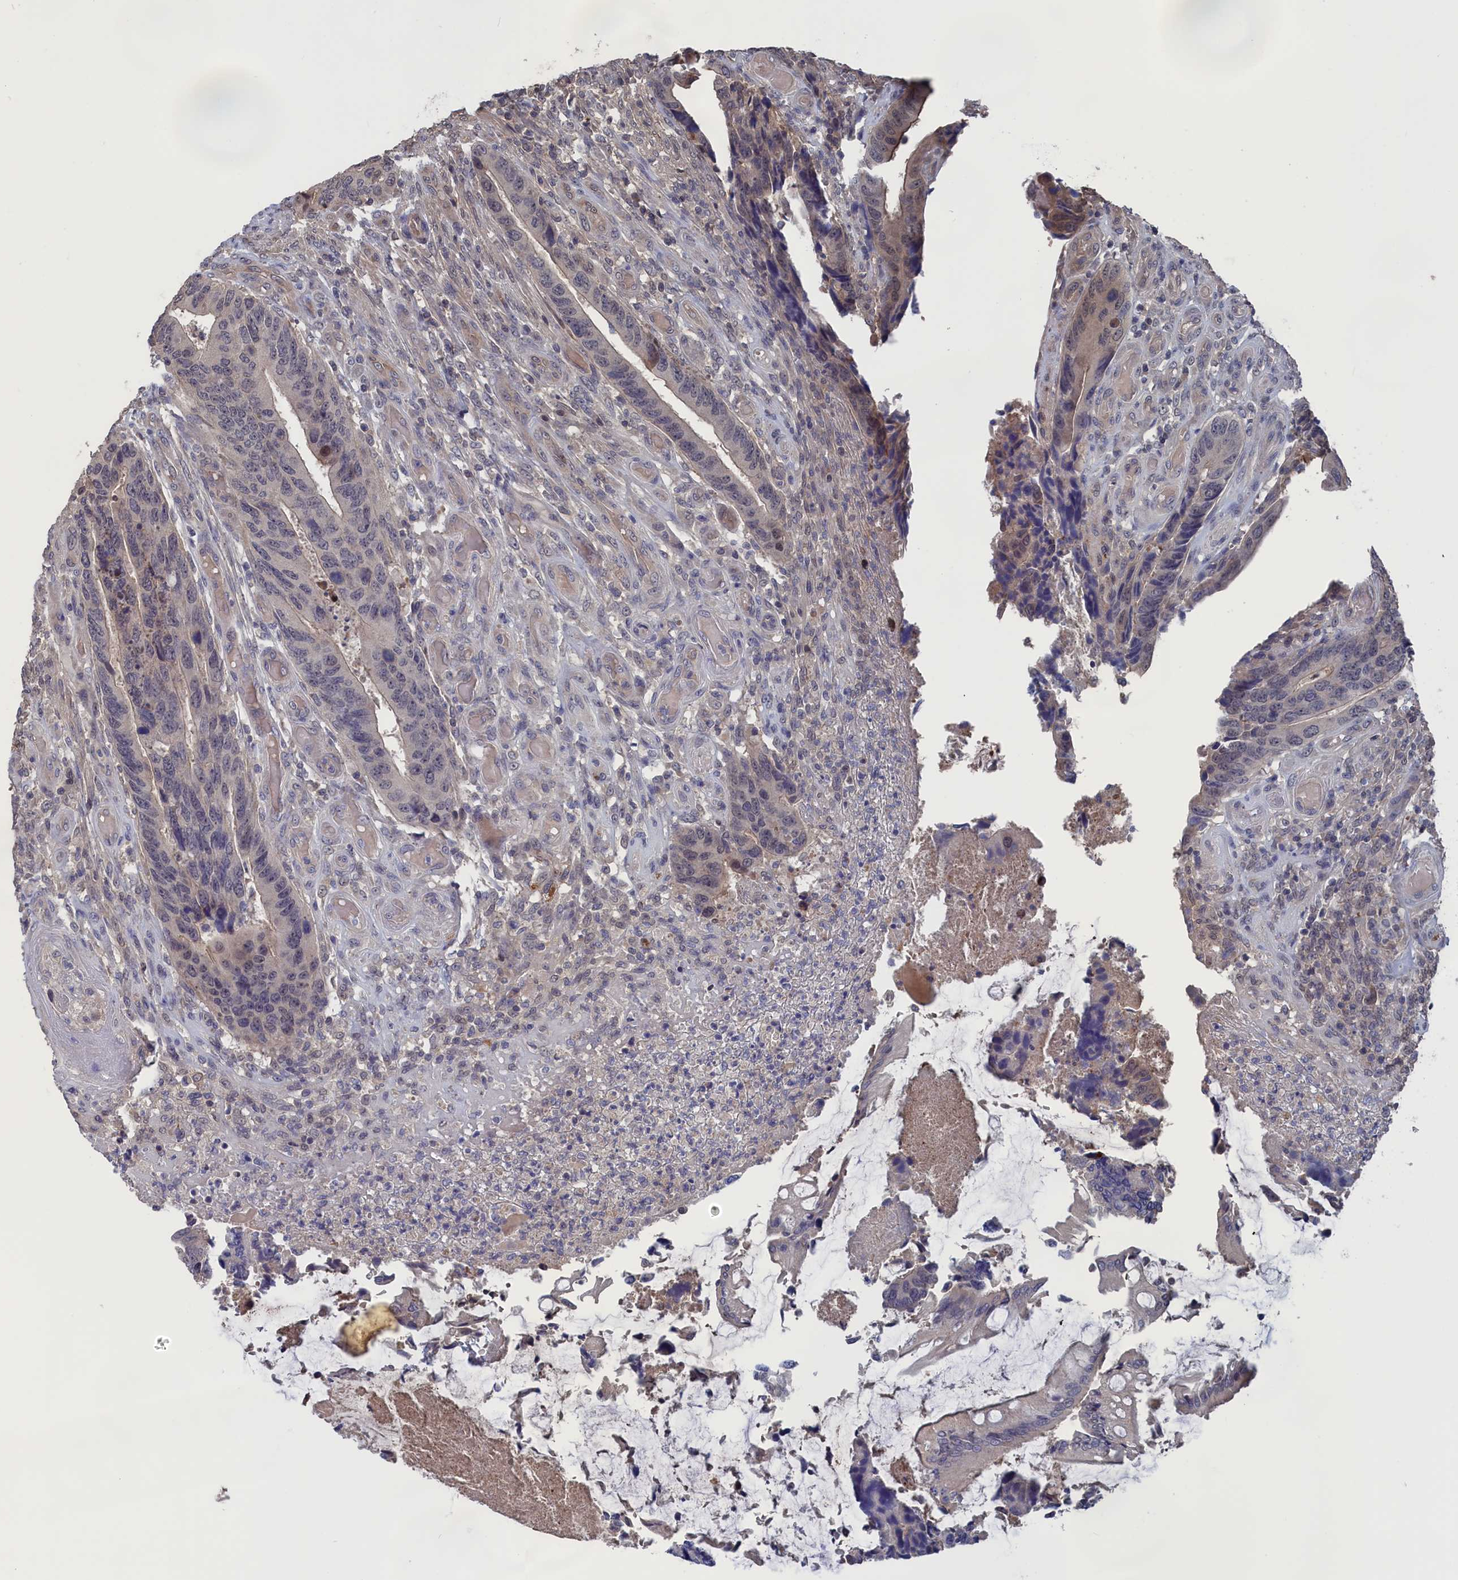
{"staining": {"intensity": "negative", "quantity": "none", "location": "none"}, "tissue": "colorectal cancer", "cell_type": "Tumor cells", "image_type": "cancer", "snomed": [{"axis": "morphology", "description": "Adenocarcinoma, NOS"}, {"axis": "topography", "description": "Colon"}], "caption": "Tumor cells show no significant protein expression in adenocarcinoma (colorectal).", "gene": "NUTF2", "patient": {"sex": "male", "age": 87}}